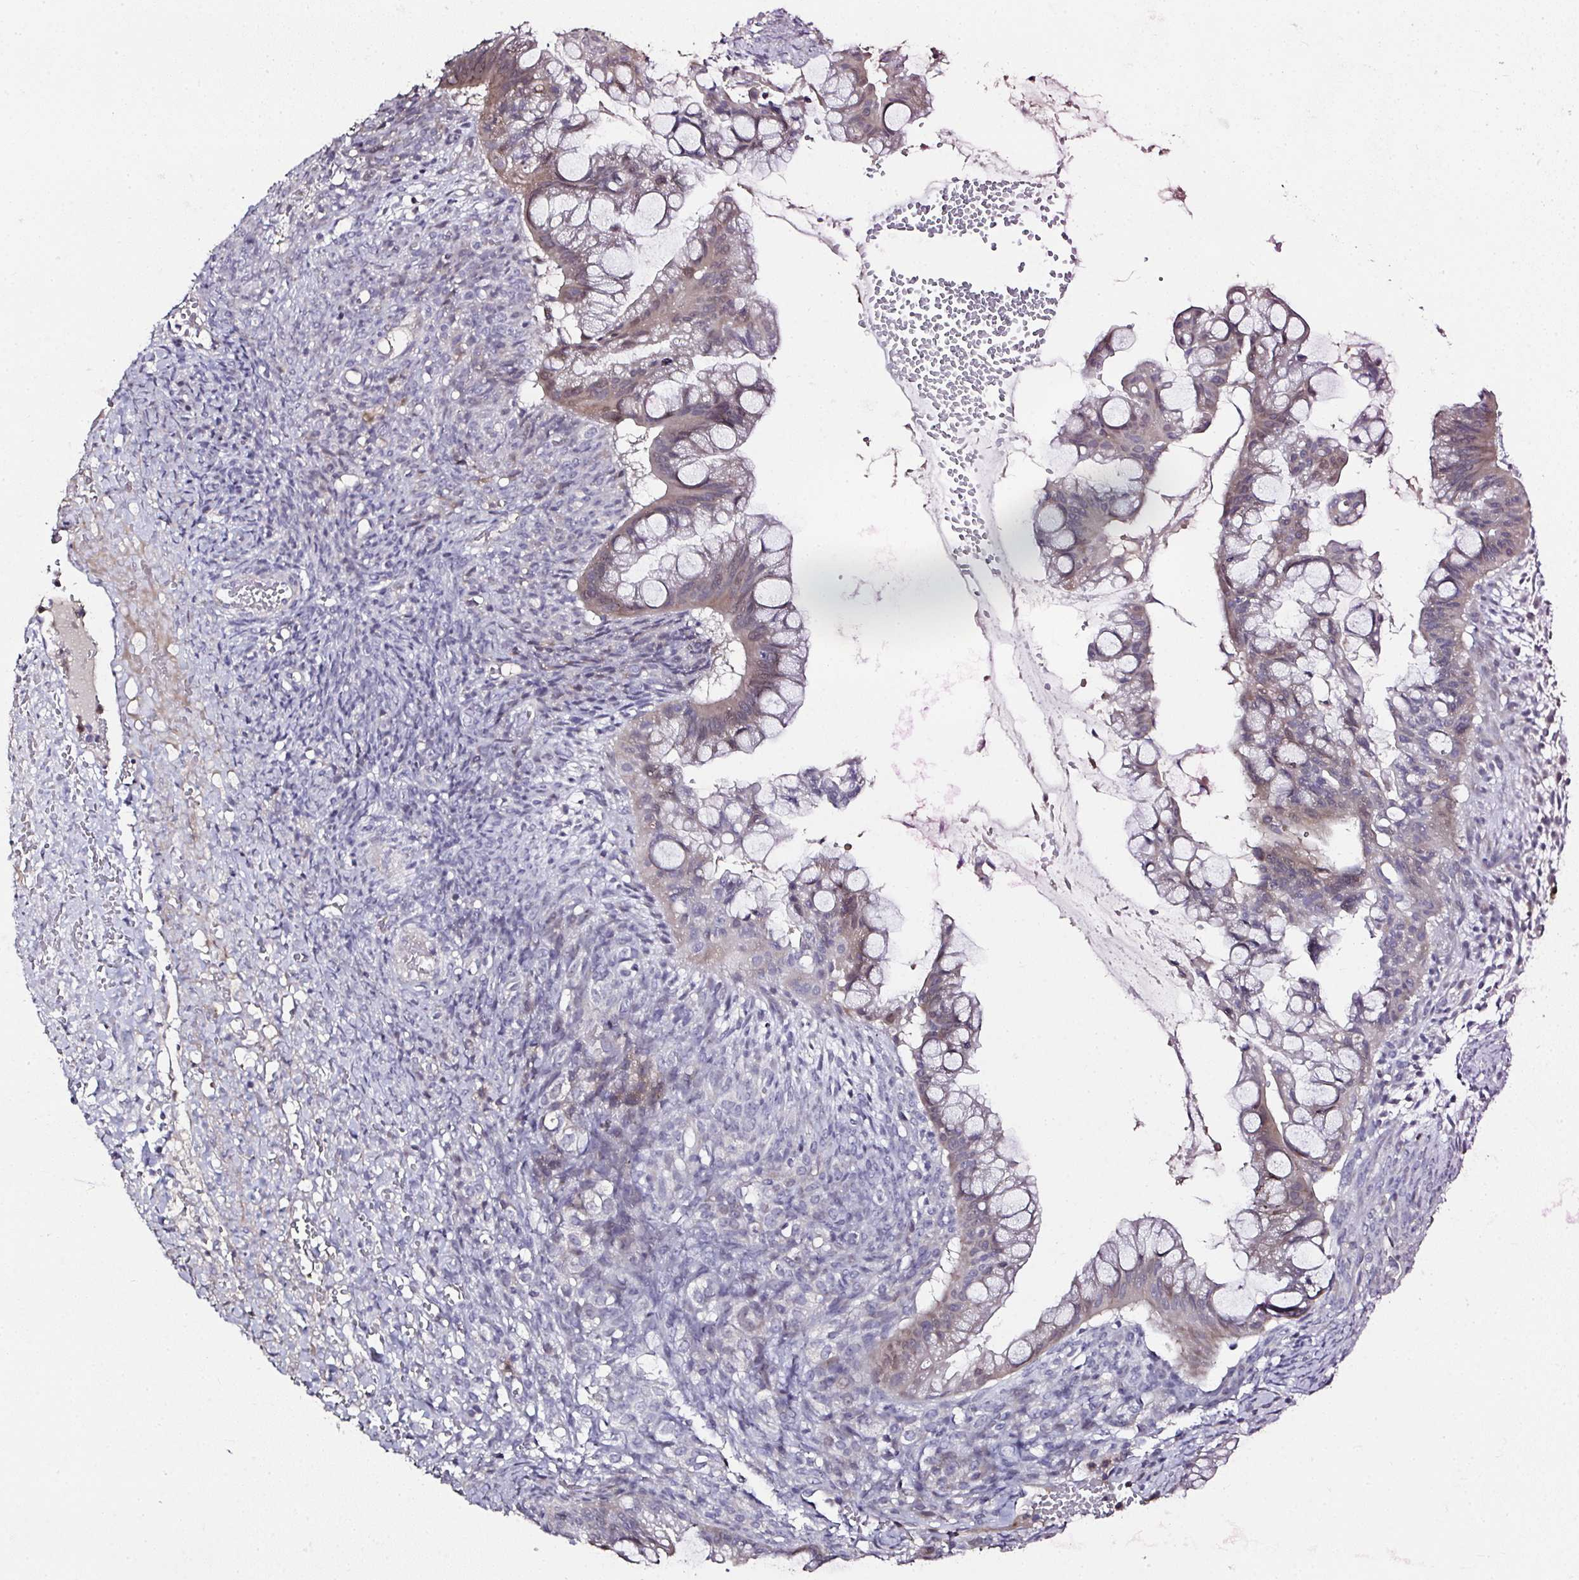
{"staining": {"intensity": "weak", "quantity": "25%-75%", "location": "cytoplasmic/membranous,nuclear"}, "tissue": "ovarian cancer", "cell_type": "Tumor cells", "image_type": "cancer", "snomed": [{"axis": "morphology", "description": "Cystadenocarcinoma, mucinous, NOS"}, {"axis": "topography", "description": "Ovary"}], "caption": "Protein staining shows weak cytoplasmic/membranous and nuclear staining in about 25%-75% of tumor cells in ovarian cancer.", "gene": "A1CF", "patient": {"sex": "female", "age": 73}}